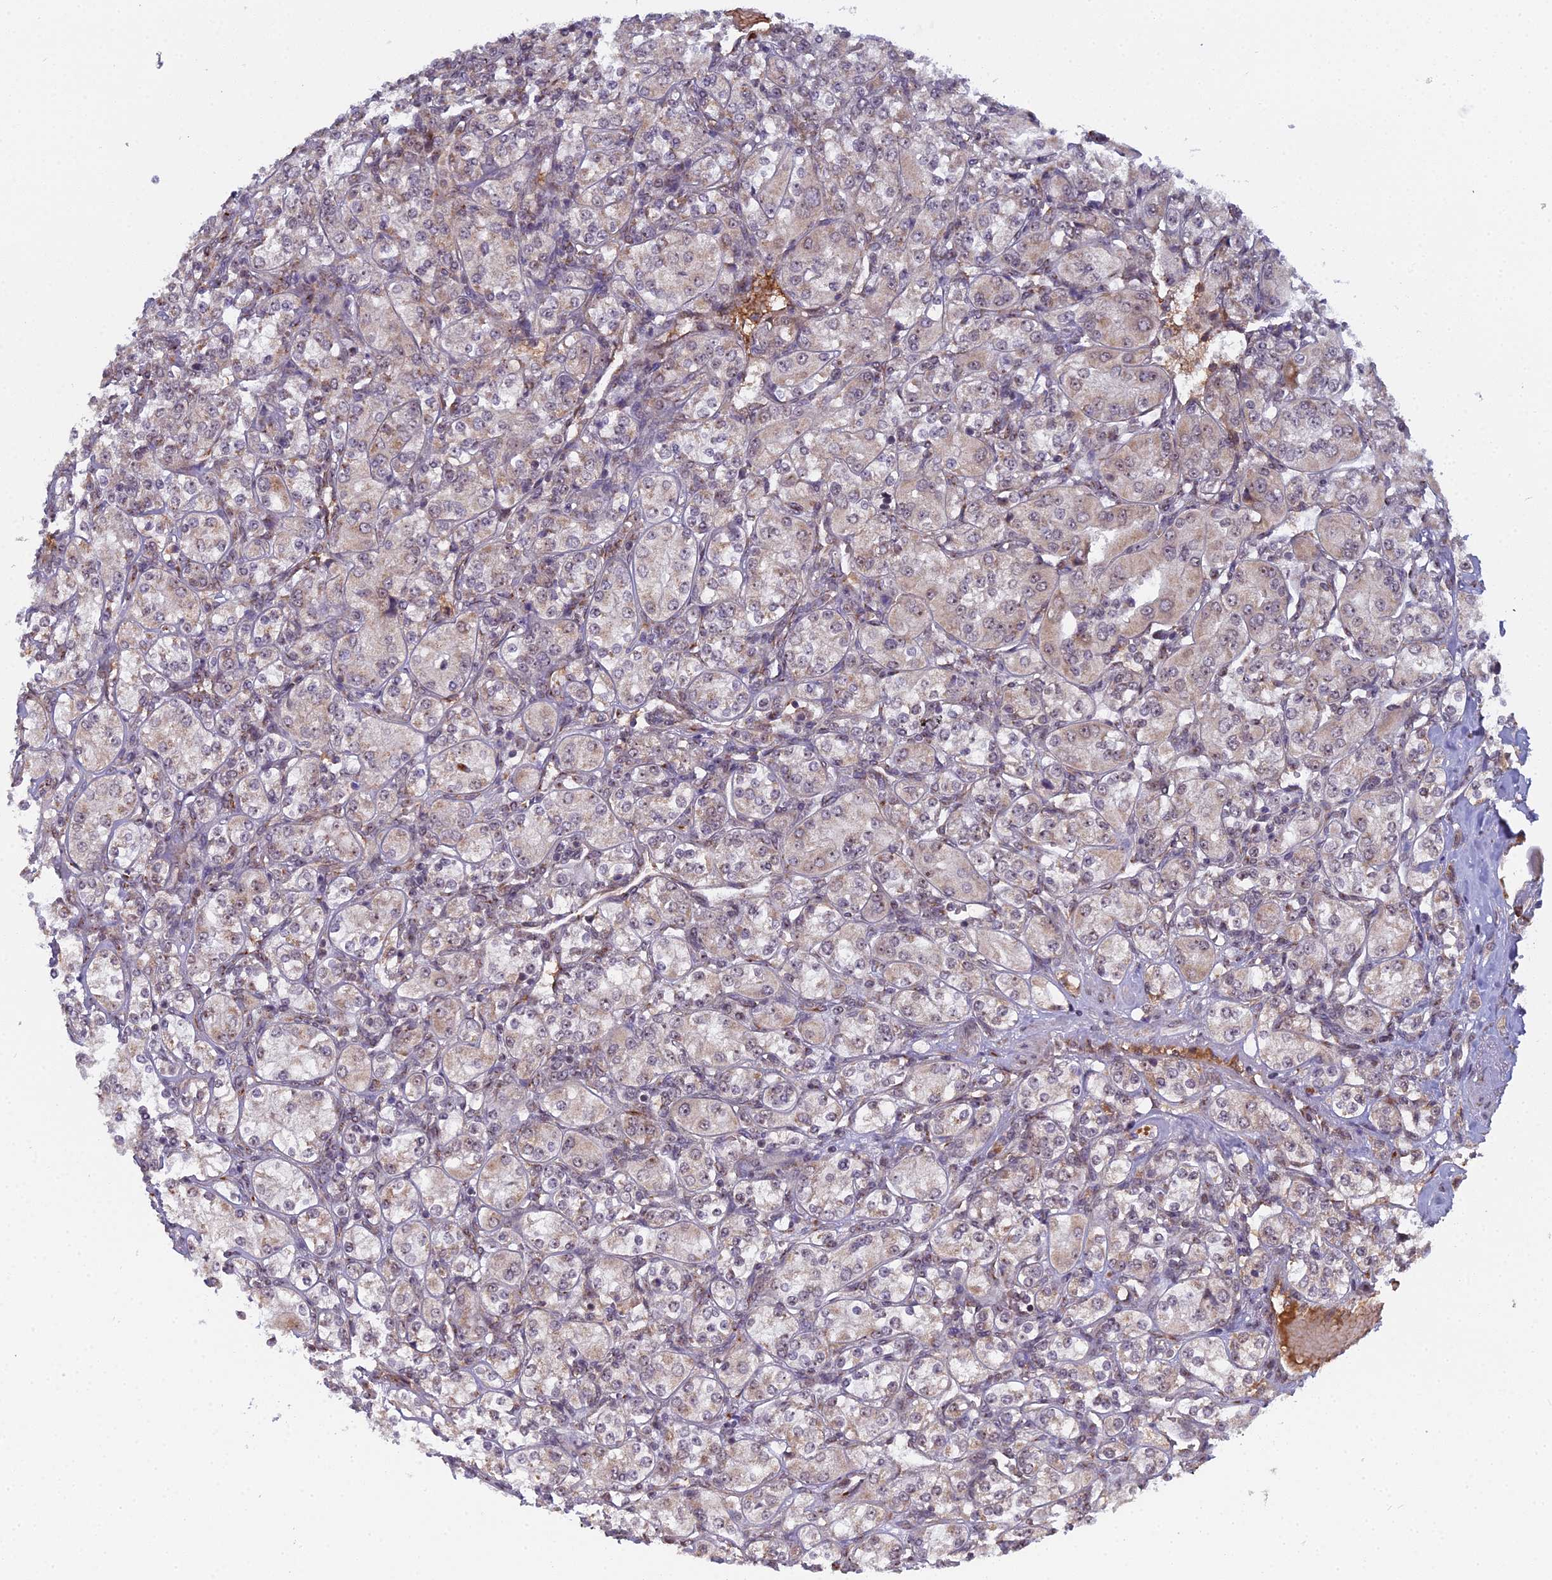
{"staining": {"intensity": "weak", "quantity": "<25%", "location": "nuclear"}, "tissue": "renal cancer", "cell_type": "Tumor cells", "image_type": "cancer", "snomed": [{"axis": "morphology", "description": "Adenocarcinoma, NOS"}, {"axis": "topography", "description": "Kidney"}], "caption": "DAB immunohistochemical staining of adenocarcinoma (renal) reveals no significant staining in tumor cells.", "gene": "MEOX1", "patient": {"sex": "male", "age": 77}}